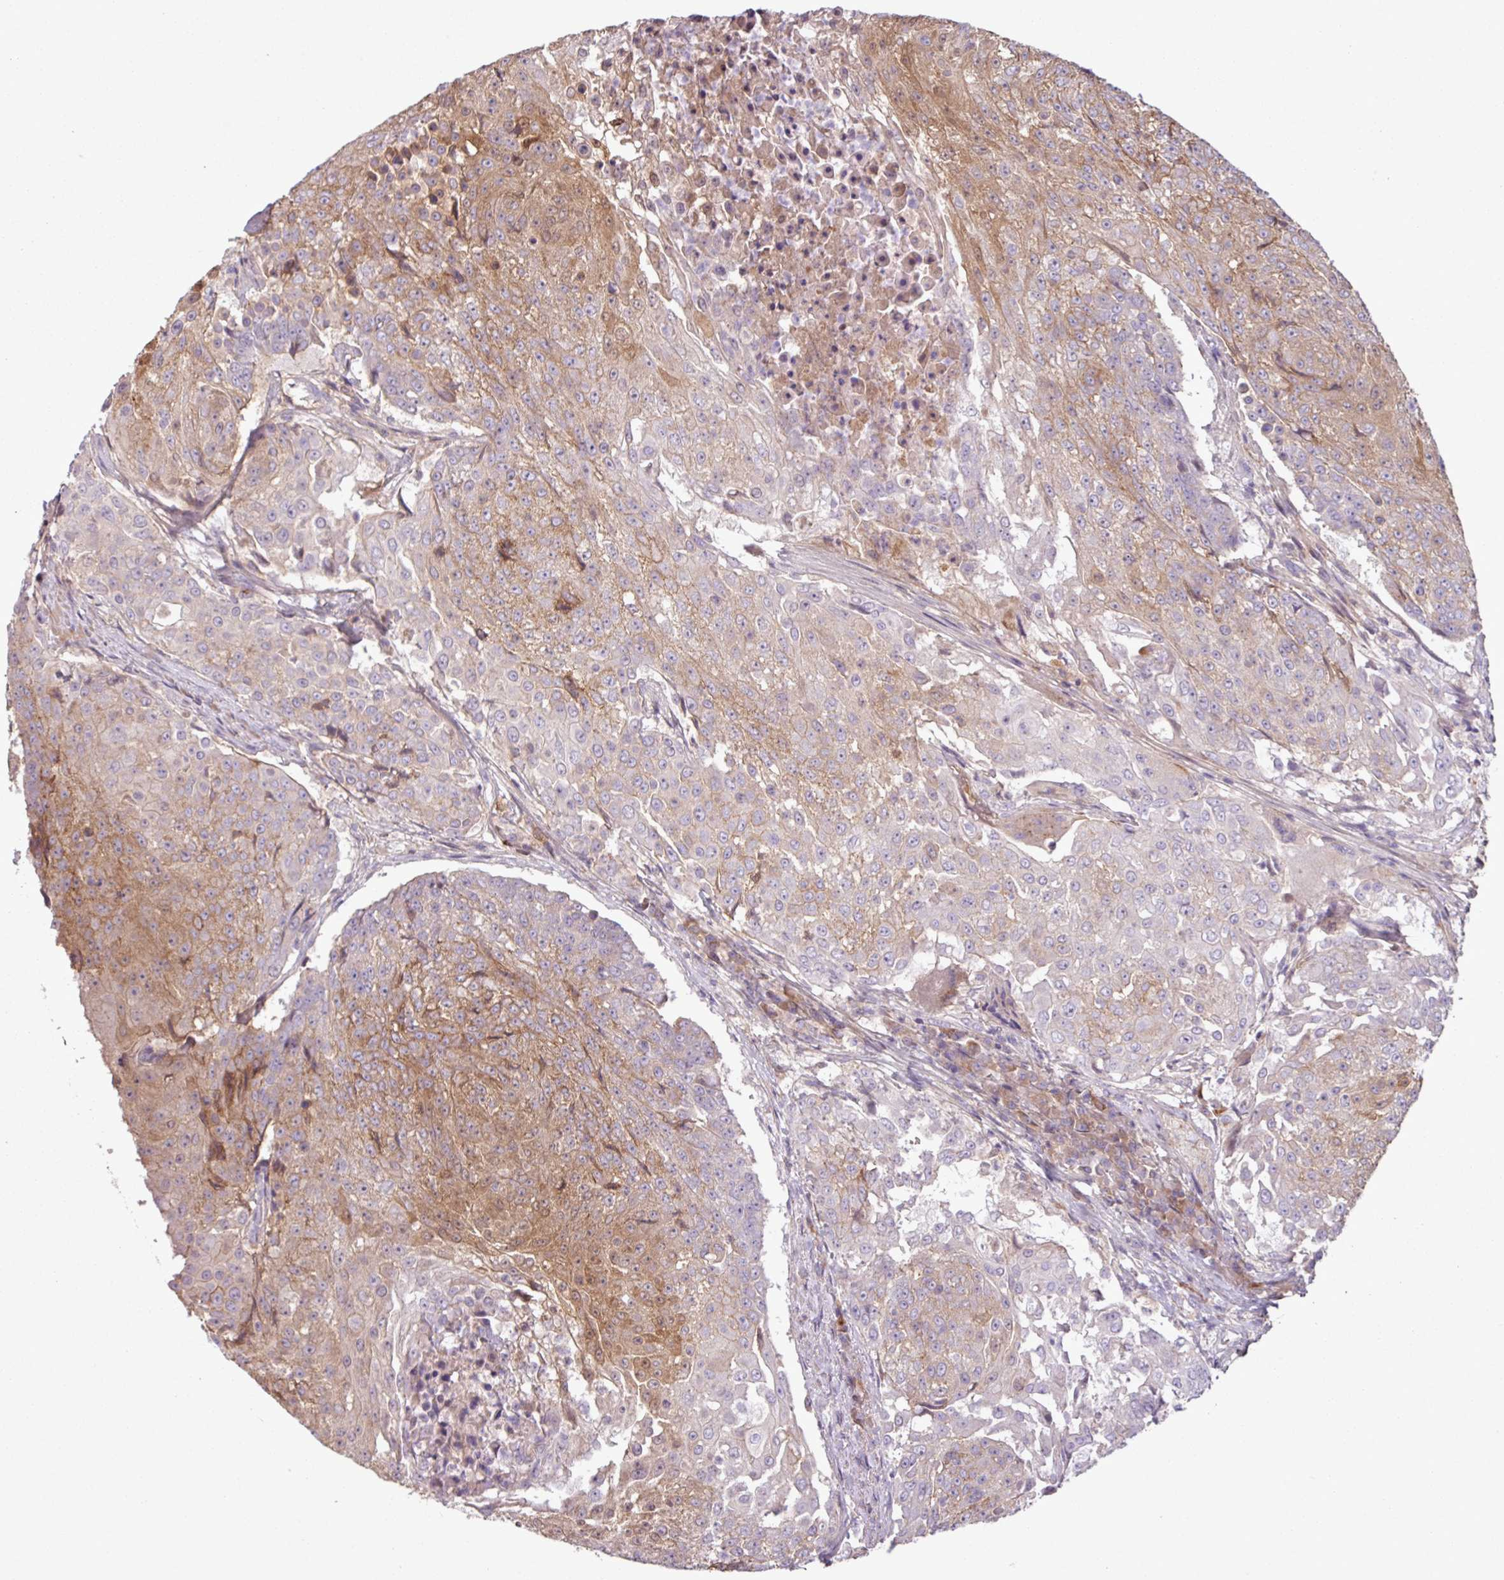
{"staining": {"intensity": "moderate", "quantity": "<25%", "location": "cytoplasmic/membranous"}, "tissue": "urothelial cancer", "cell_type": "Tumor cells", "image_type": "cancer", "snomed": [{"axis": "morphology", "description": "Urothelial carcinoma, High grade"}, {"axis": "topography", "description": "Urinary bladder"}], "caption": "Urothelial carcinoma (high-grade) stained for a protein displays moderate cytoplasmic/membranous positivity in tumor cells.", "gene": "C4B", "patient": {"sex": "female", "age": 63}}